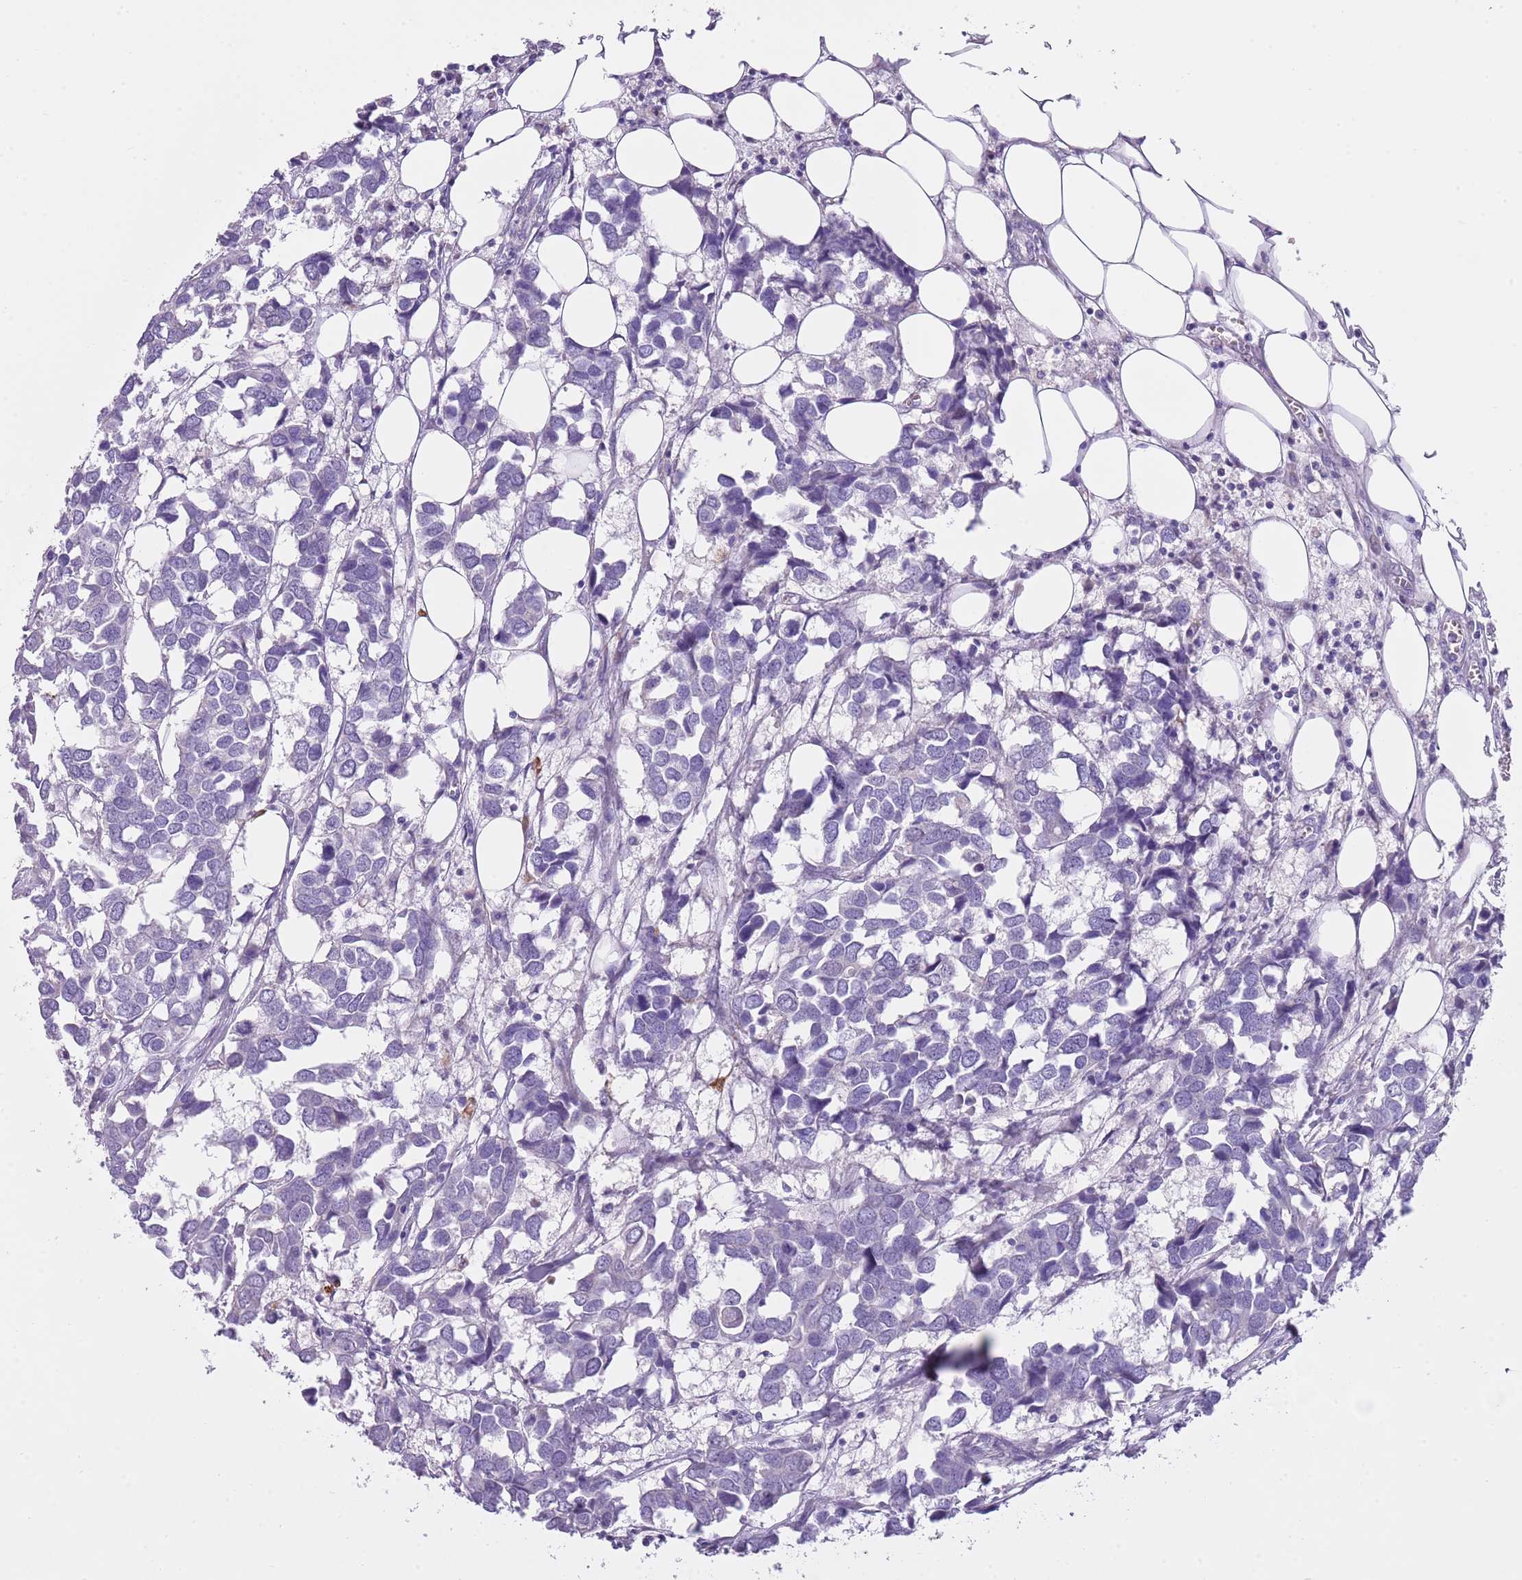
{"staining": {"intensity": "negative", "quantity": "none", "location": "none"}, "tissue": "breast cancer", "cell_type": "Tumor cells", "image_type": "cancer", "snomed": [{"axis": "morphology", "description": "Duct carcinoma"}, {"axis": "topography", "description": "Breast"}], "caption": "The micrograph reveals no staining of tumor cells in breast cancer.", "gene": "NBPF6", "patient": {"sex": "female", "age": 83}}